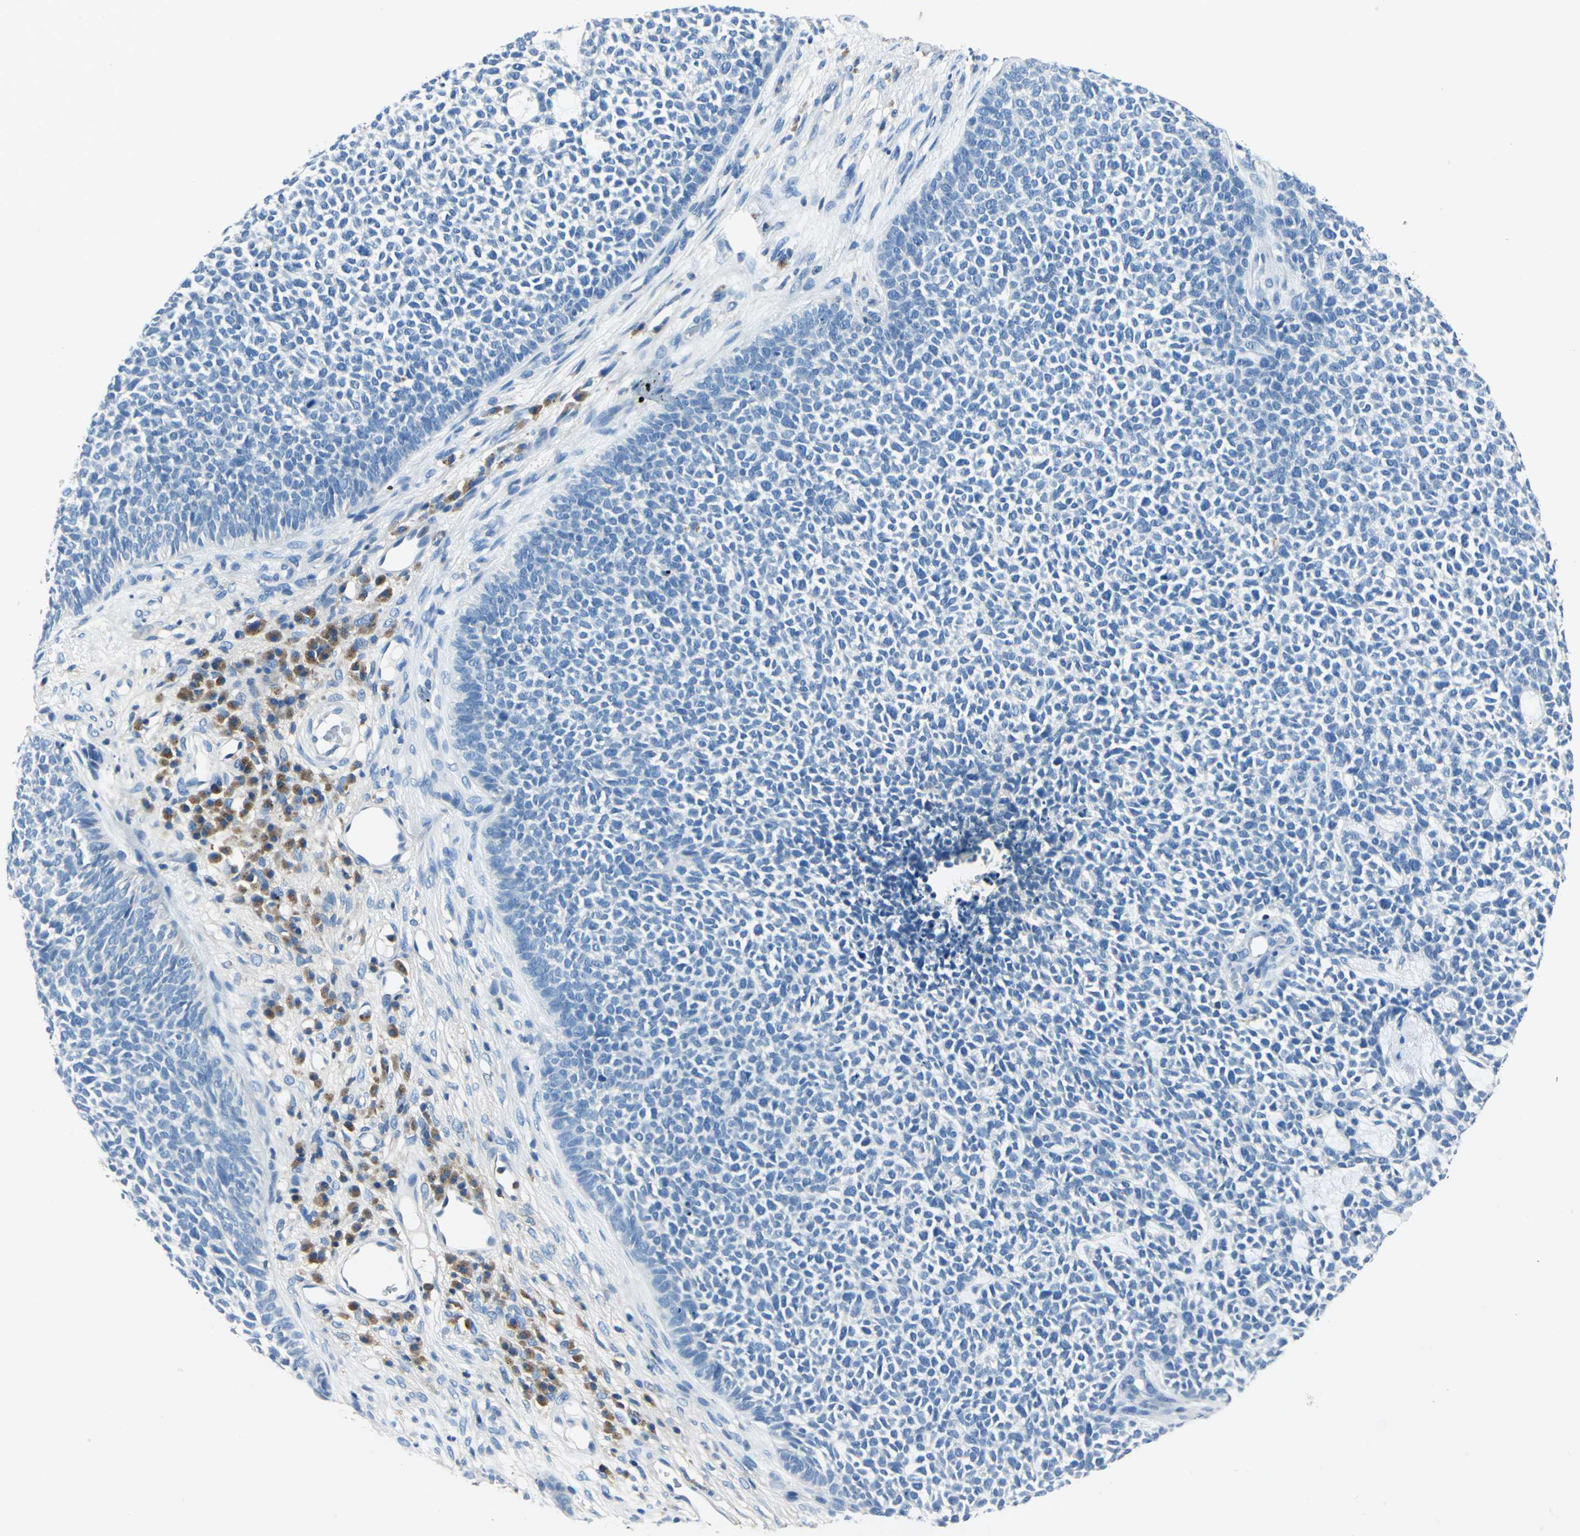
{"staining": {"intensity": "negative", "quantity": "none", "location": "none"}, "tissue": "skin cancer", "cell_type": "Tumor cells", "image_type": "cancer", "snomed": [{"axis": "morphology", "description": "Basal cell carcinoma"}, {"axis": "topography", "description": "Skin"}], "caption": "Skin basal cell carcinoma stained for a protein using IHC demonstrates no staining tumor cells.", "gene": "SEPTIN6", "patient": {"sex": "female", "age": 84}}